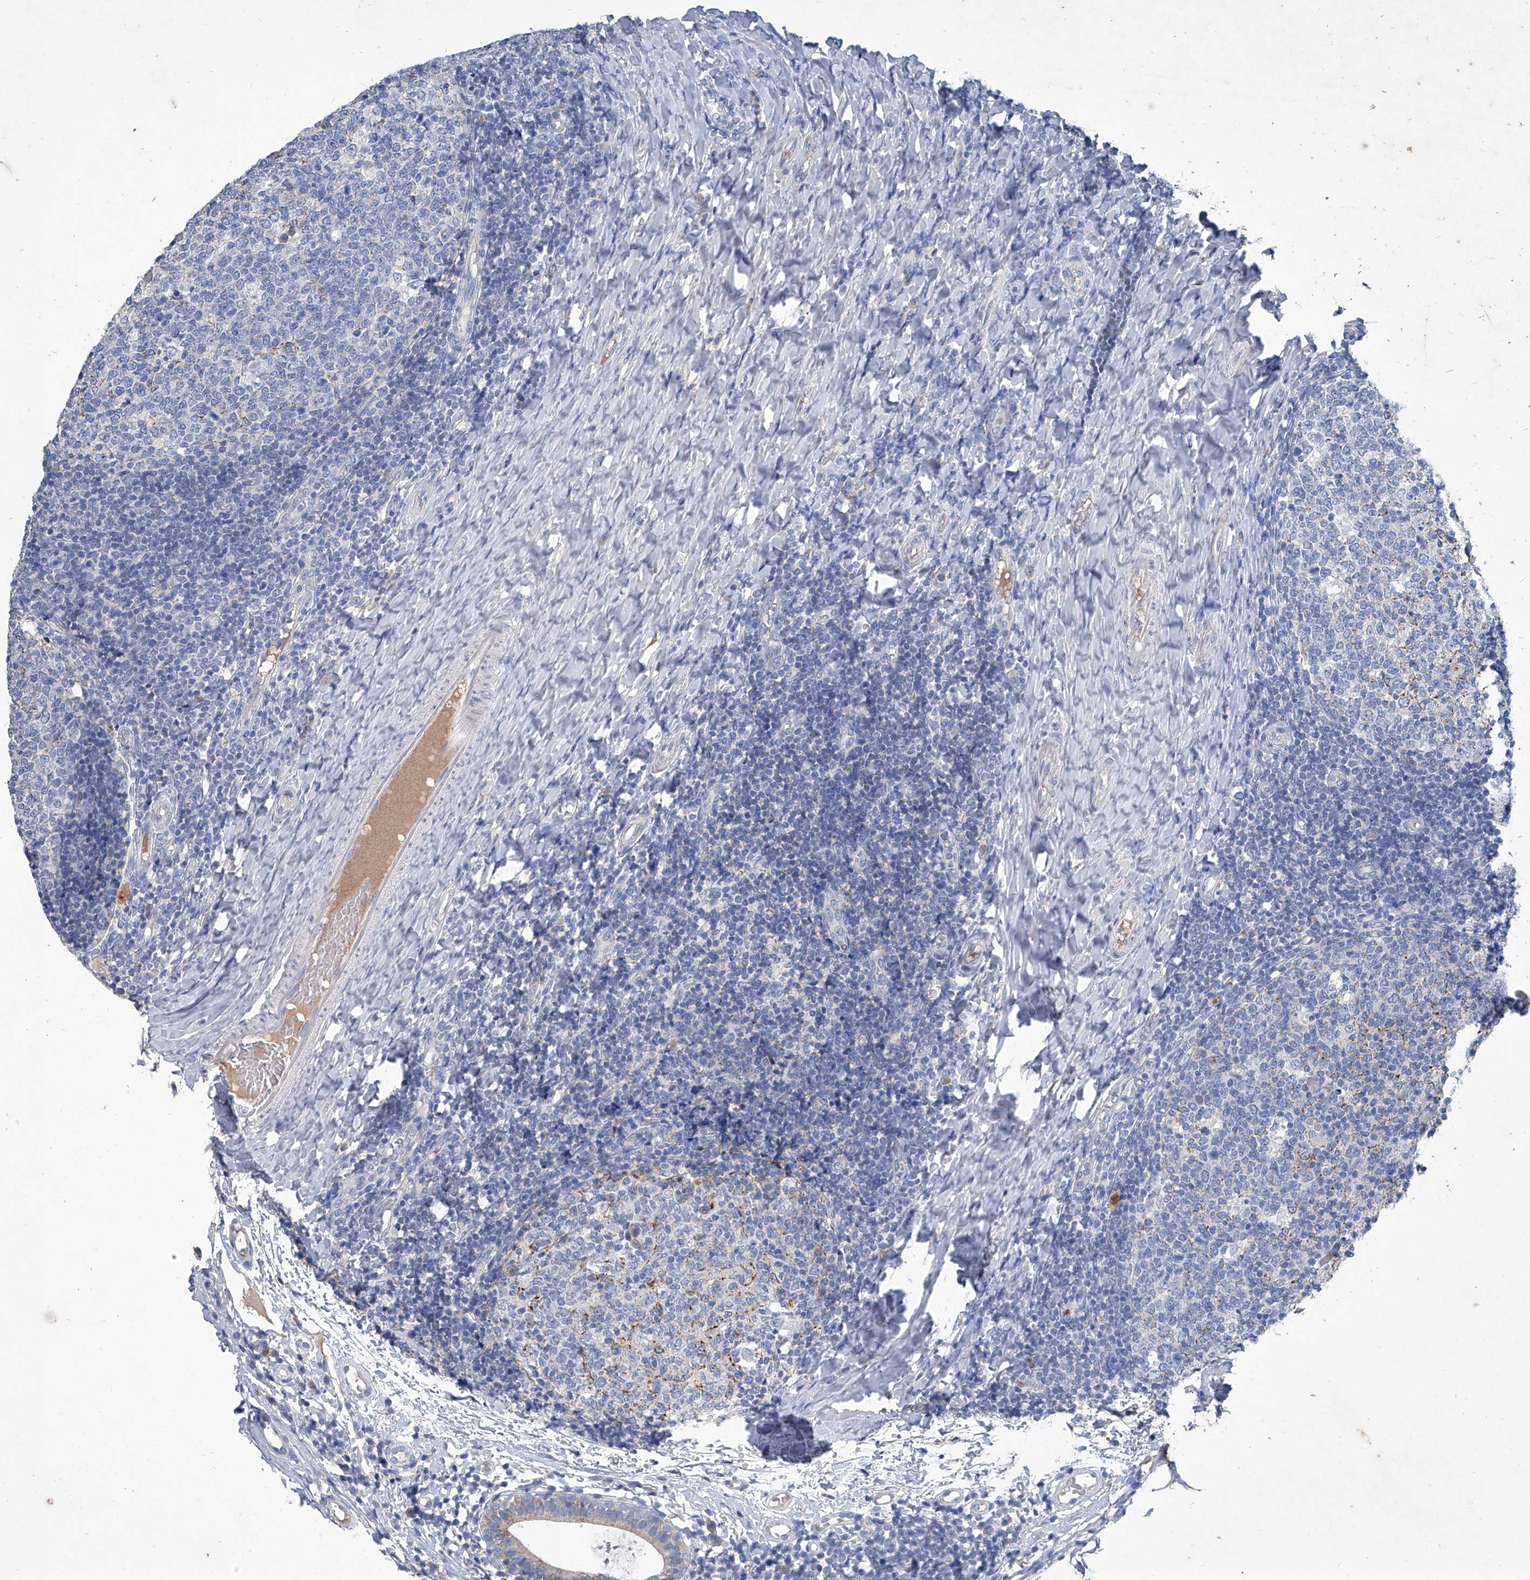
{"staining": {"intensity": "moderate", "quantity": "<25%", "location": "cytoplasmic/membranous"}, "tissue": "tonsil", "cell_type": "Germinal center cells", "image_type": "normal", "snomed": [{"axis": "morphology", "description": "Normal tissue, NOS"}, {"axis": "topography", "description": "Tonsil"}], "caption": "Normal tonsil displays moderate cytoplasmic/membranous expression in about <25% of germinal center cells, visualized by immunohistochemistry. (IHC, brightfield microscopy, high magnification).", "gene": "MTARC1", "patient": {"sex": "female", "age": 19}}